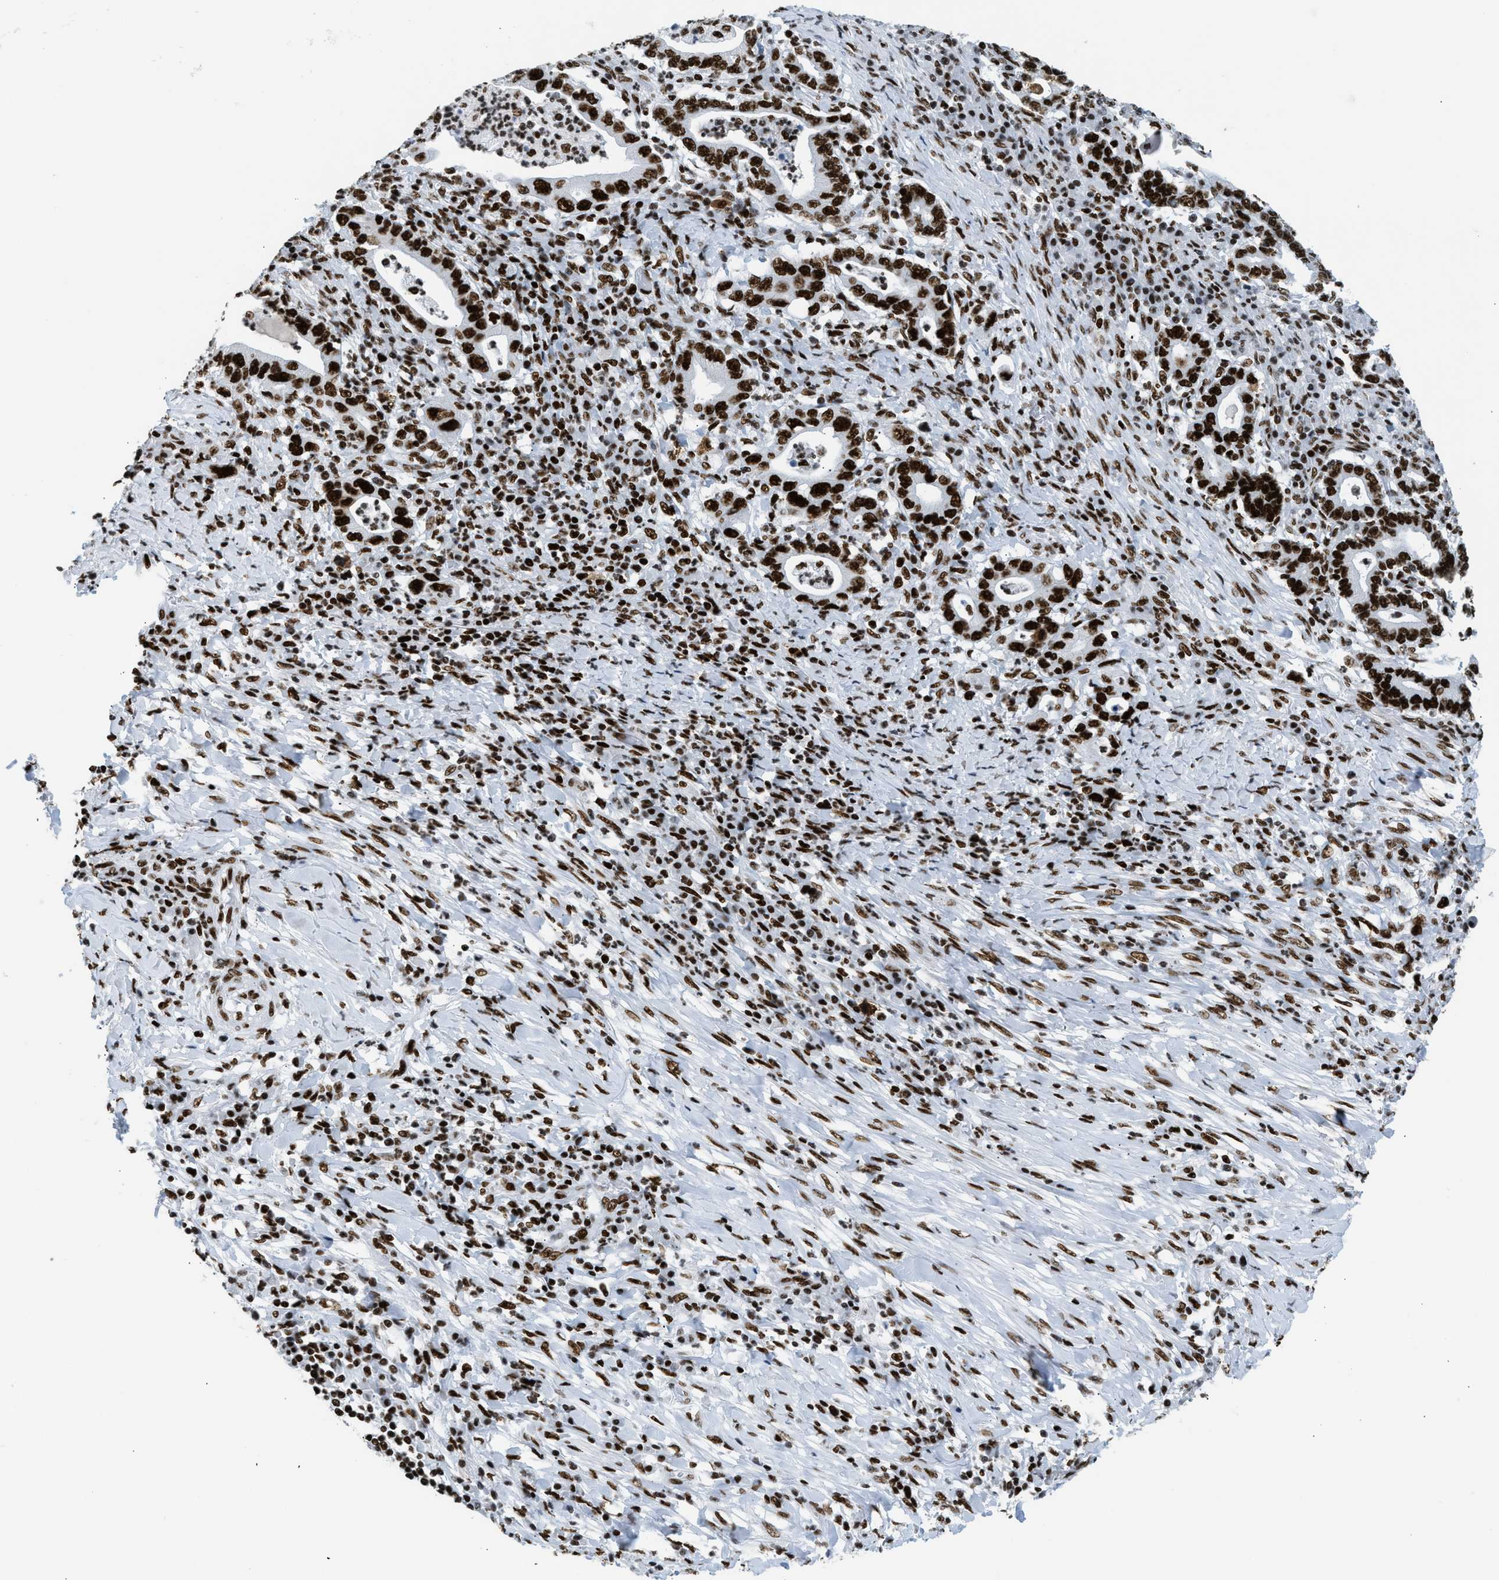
{"staining": {"intensity": "strong", "quantity": ">75%", "location": "nuclear"}, "tissue": "stomach cancer", "cell_type": "Tumor cells", "image_type": "cancer", "snomed": [{"axis": "morphology", "description": "Normal tissue, NOS"}, {"axis": "morphology", "description": "Adenocarcinoma, NOS"}, {"axis": "topography", "description": "Esophagus"}, {"axis": "topography", "description": "Stomach, upper"}, {"axis": "topography", "description": "Peripheral nerve tissue"}], "caption": "Stomach adenocarcinoma stained for a protein (brown) shows strong nuclear positive expression in about >75% of tumor cells.", "gene": "PIF1", "patient": {"sex": "male", "age": 62}}